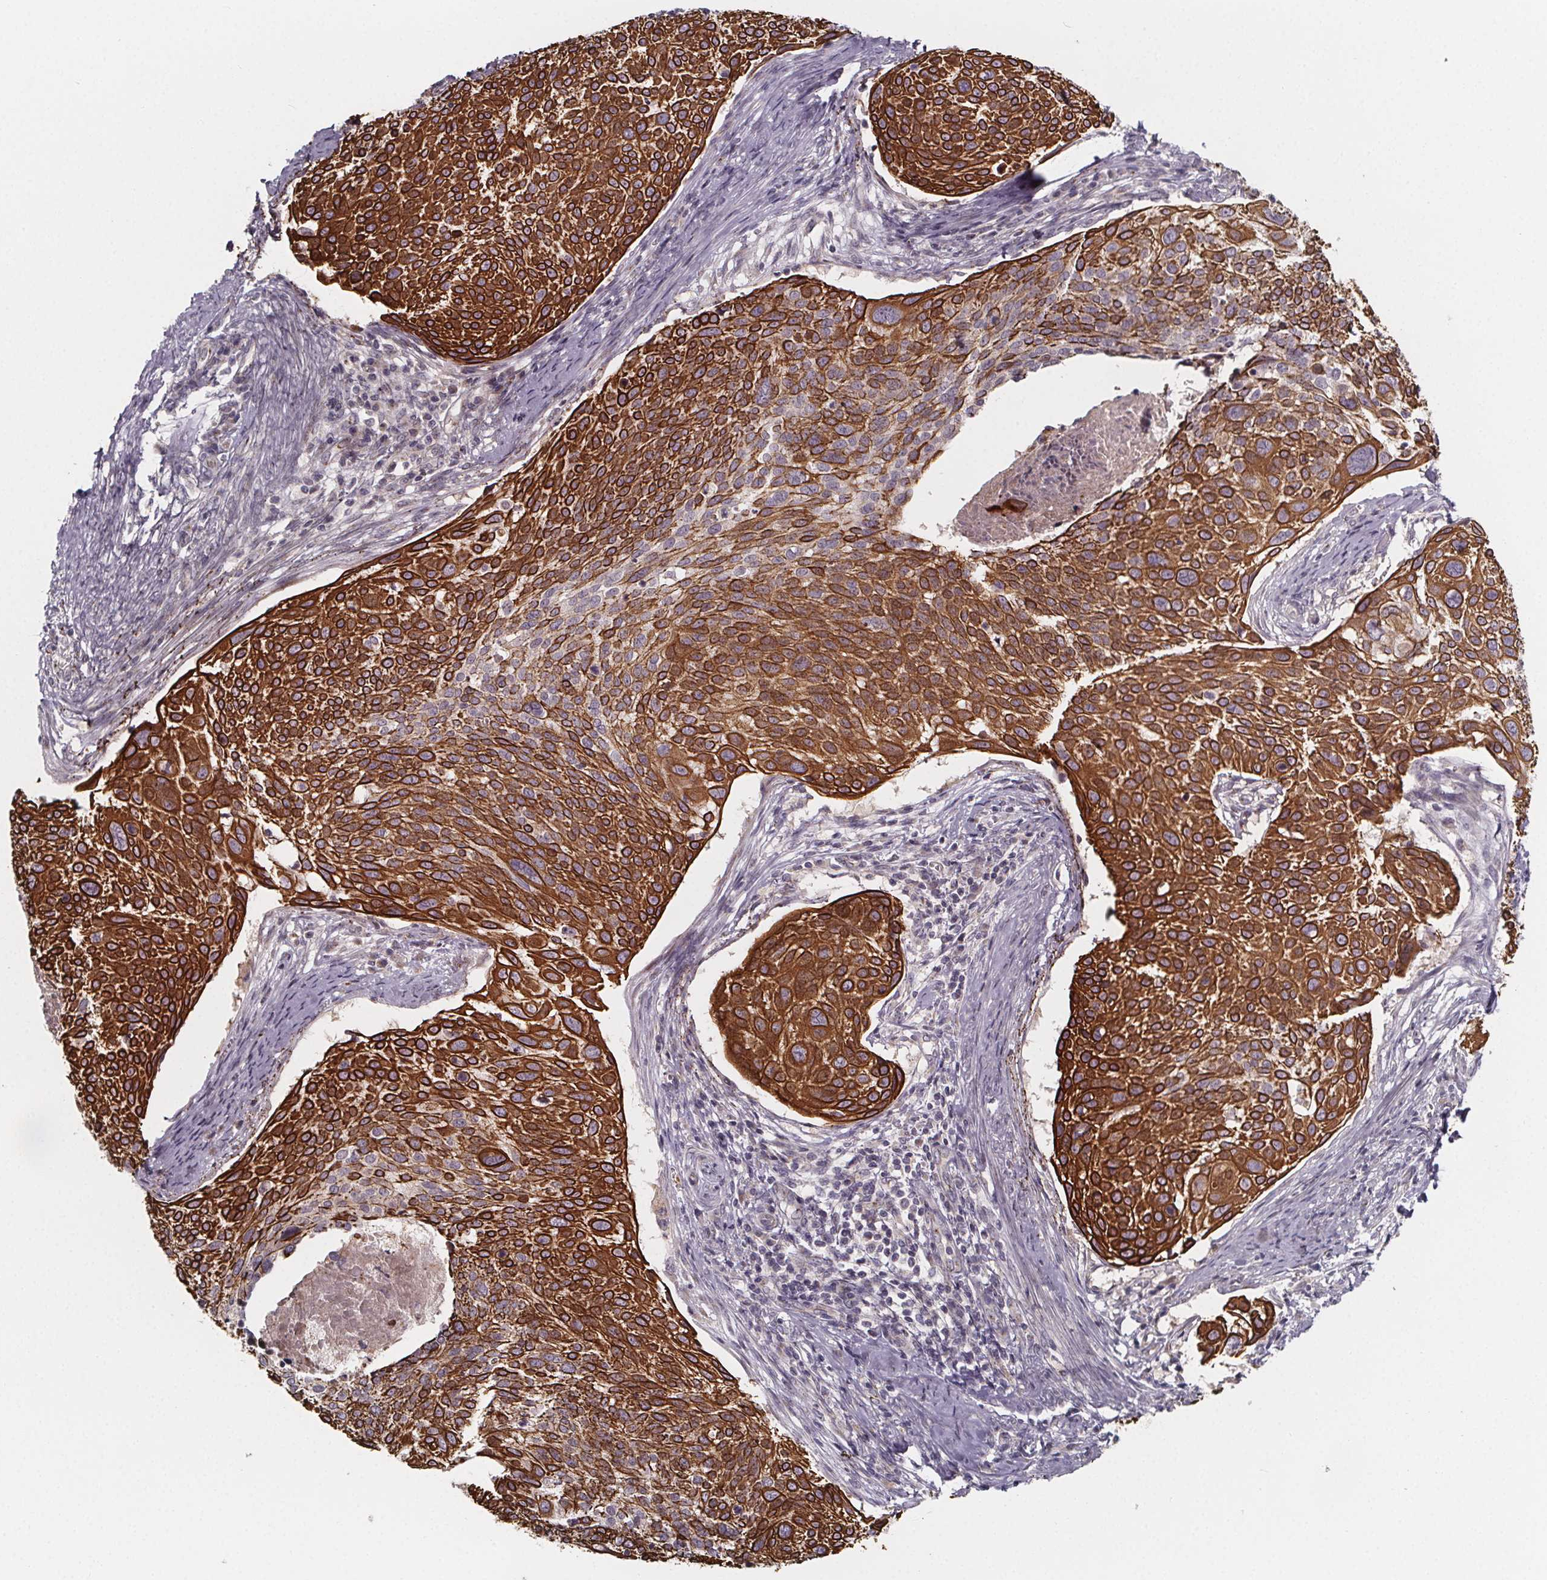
{"staining": {"intensity": "strong", "quantity": ">75%", "location": "cytoplasmic/membranous"}, "tissue": "cervical cancer", "cell_type": "Tumor cells", "image_type": "cancer", "snomed": [{"axis": "morphology", "description": "Squamous cell carcinoma, NOS"}, {"axis": "topography", "description": "Cervix"}], "caption": "Cervical cancer stained with a brown dye exhibits strong cytoplasmic/membranous positive staining in approximately >75% of tumor cells.", "gene": "NDST1", "patient": {"sex": "female", "age": 39}}